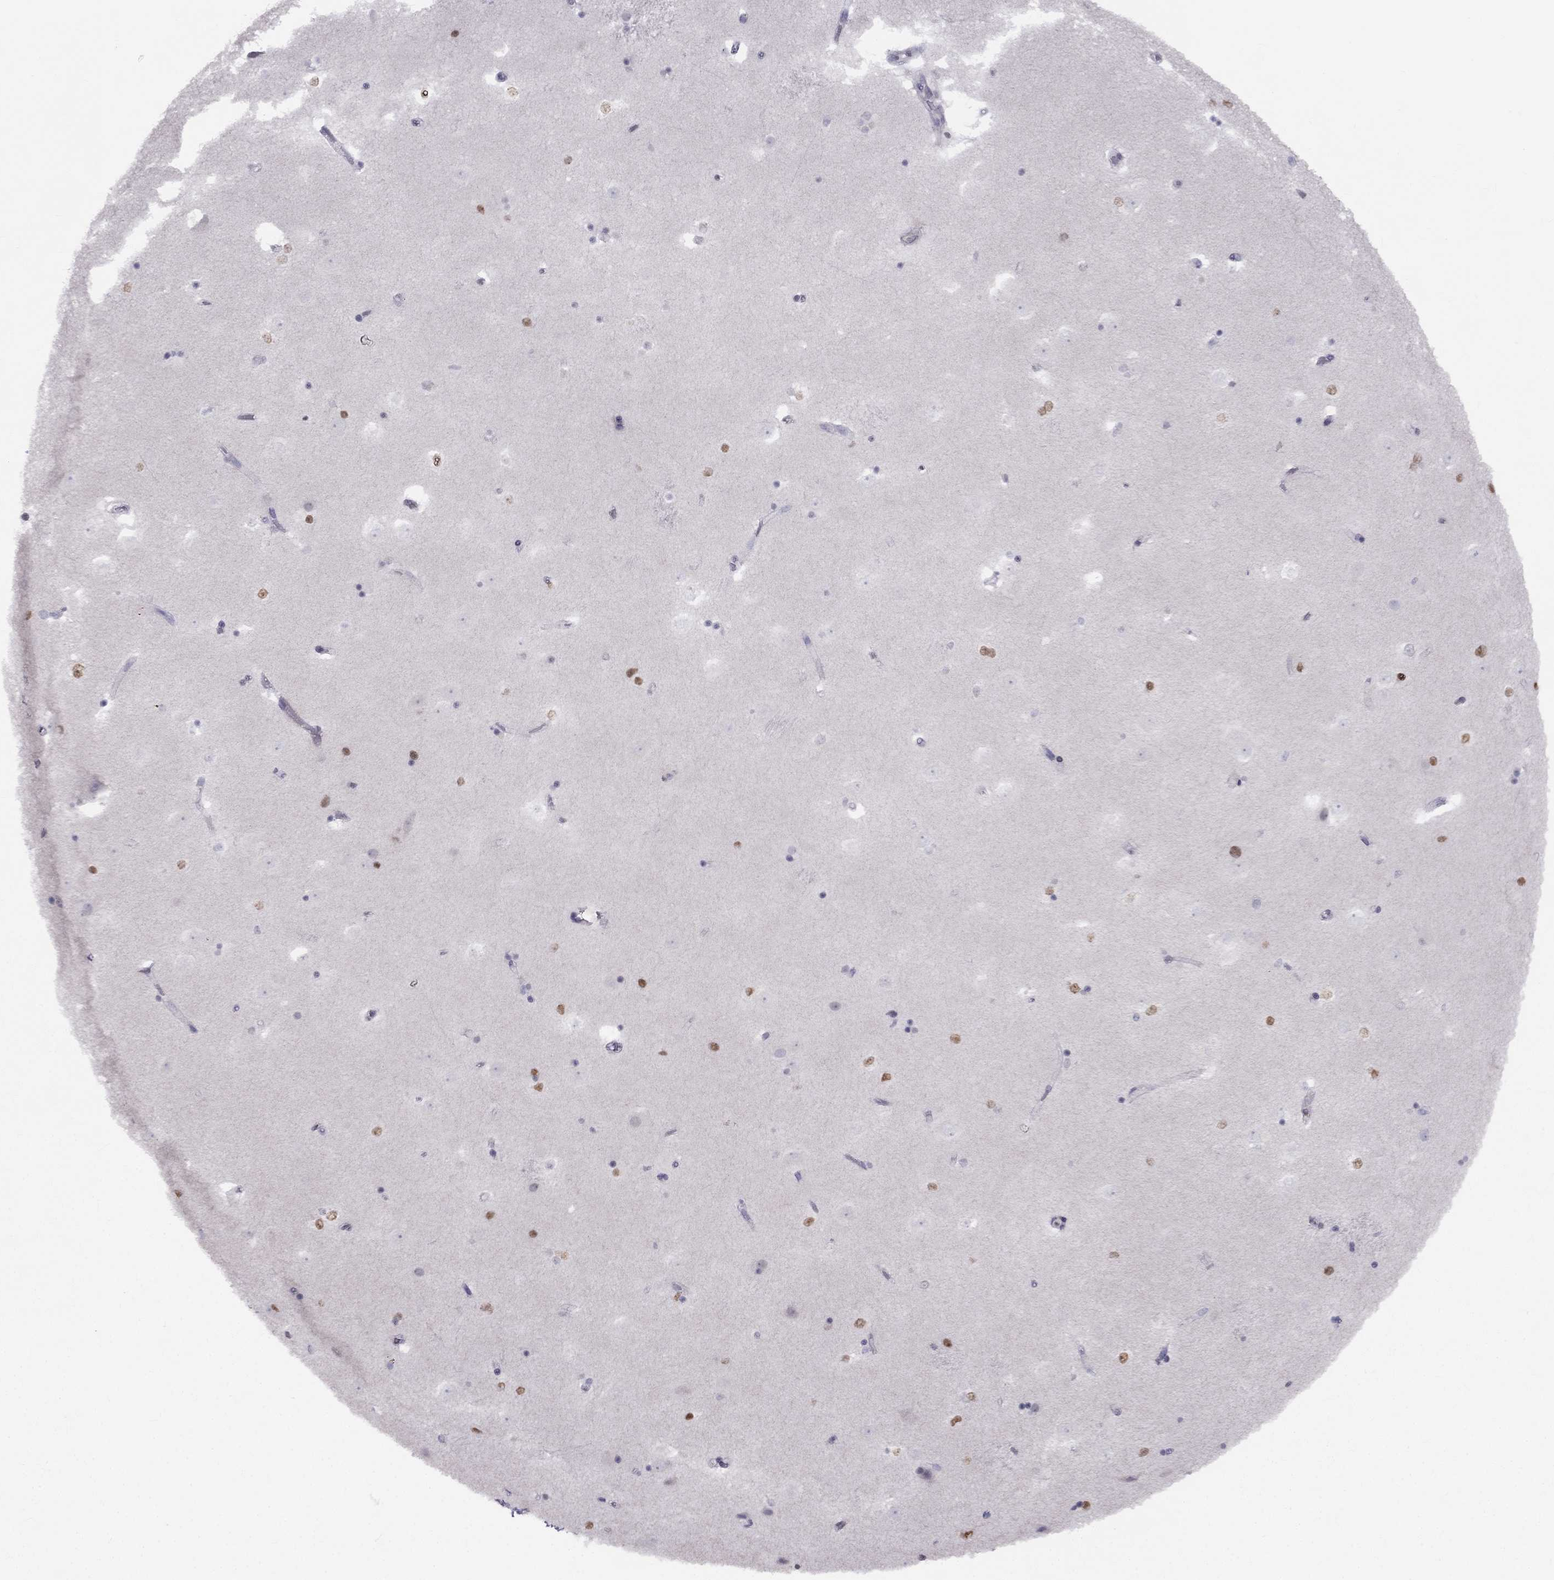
{"staining": {"intensity": "strong", "quantity": "<25%", "location": "nuclear"}, "tissue": "caudate", "cell_type": "Glial cells", "image_type": "normal", "snomed": [{"axis": "morphology", "description": "Normal tissue, NOS"}, {"axis": "topography", "description": "Lateral ventricle wall"}], "caption": "The micrograph displays a brown stain indicating the presence of a protein in the nuclear of glial cells in caudate.", "gene": "TRPS1", "patient": {"sex": "male", "age": 51}}